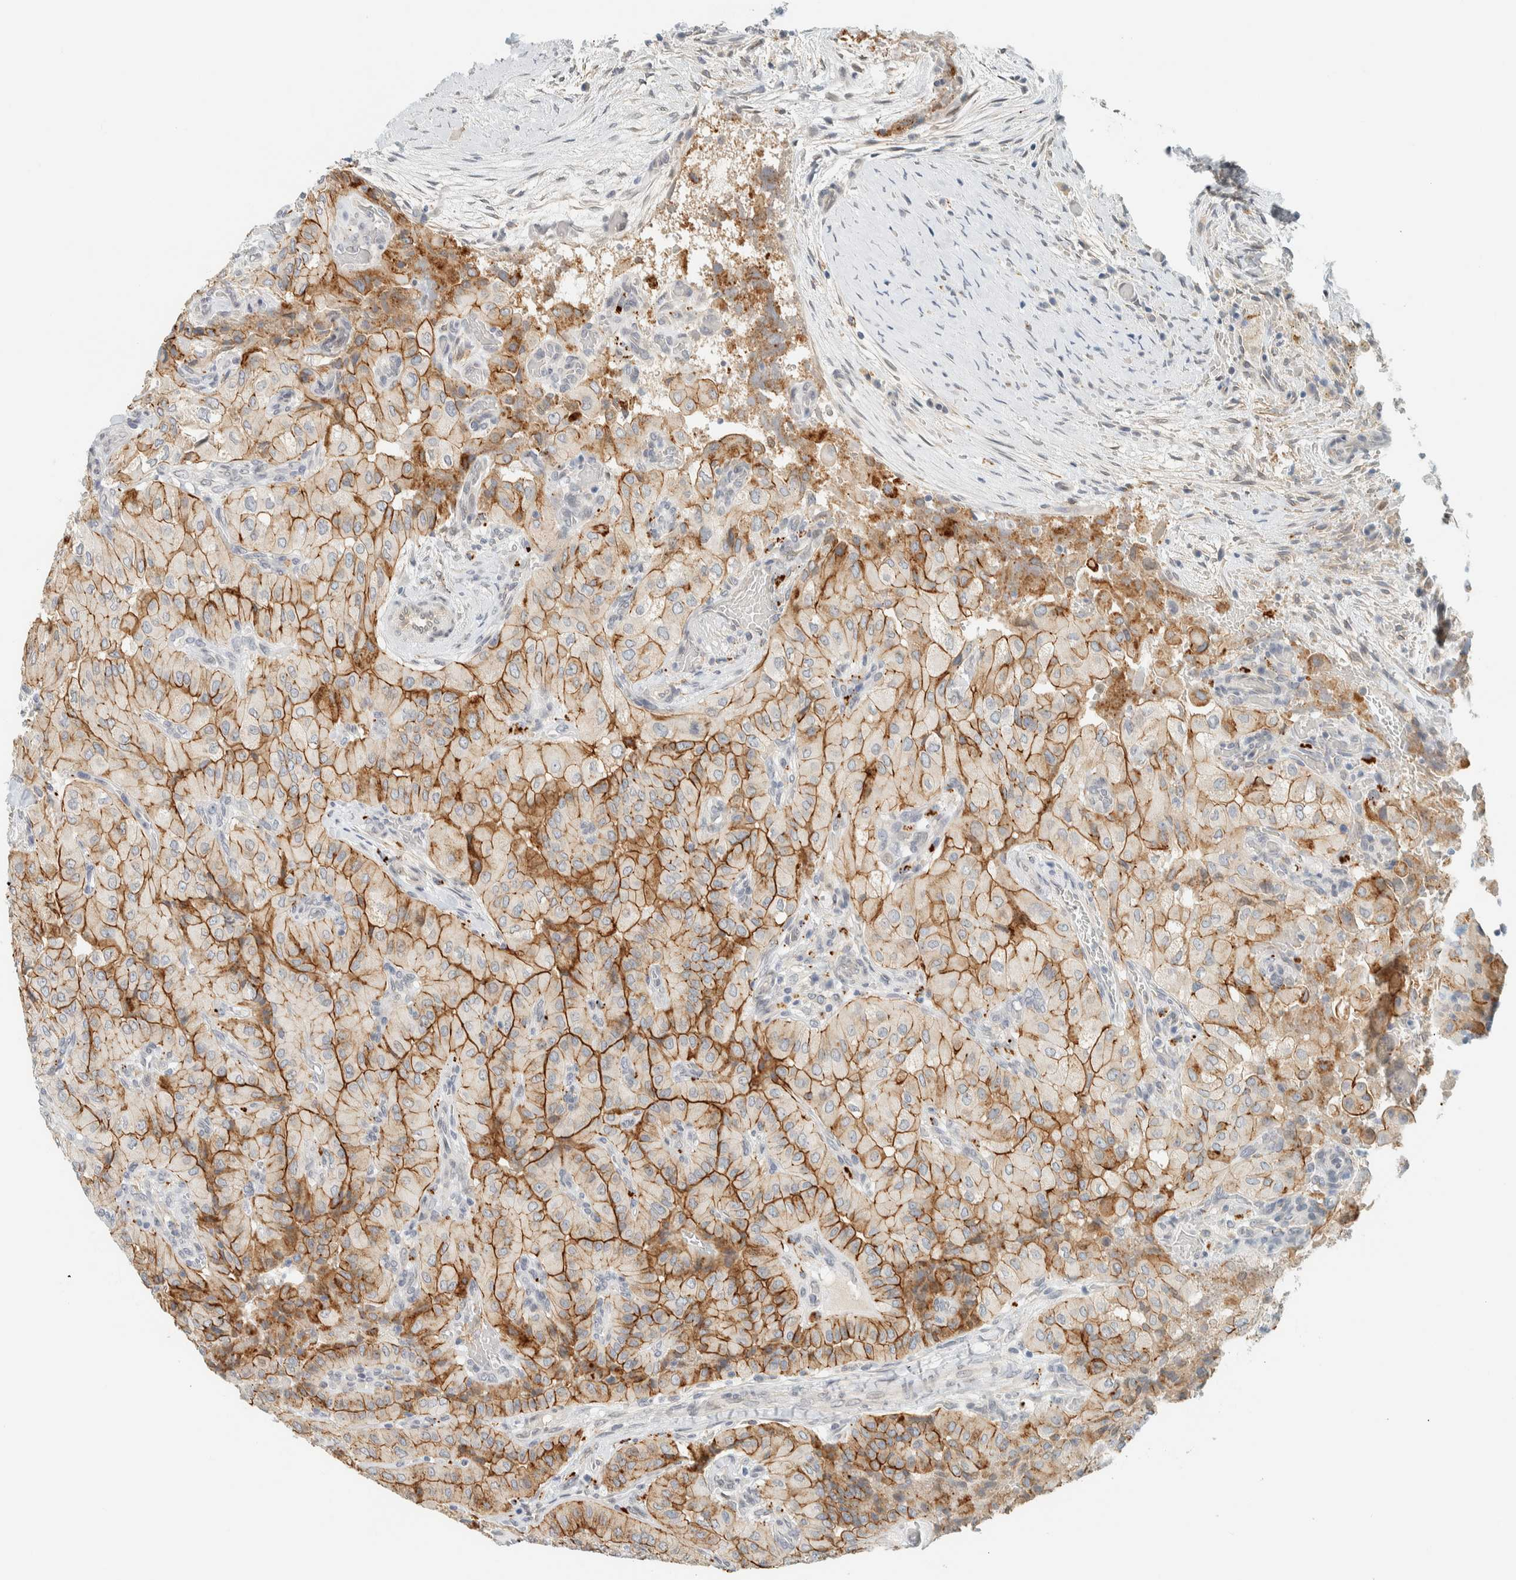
{"staining": {"intensity": "moderate", "quantity": ">75%", "location": "cytoplasmic/membranous"}, "tissue": "thyroid cancer", "cell_type": "Tumor cells", "image_type": "cancer", "snomed": [{"axis": "morphology", "description": "Papillary adenocarcinoma, NOS"}, {"axis": "topography", "description": "Thyroid gland"}], "caption": "This is an image of IHC staining of thyroid cancer (papillary adenocarcinoma), which shows moderate staining in the cytoplasmic/membranous of tumor cells.", "gene": "C1QTNF12", "patient": {"sex": "female", "age": 59}}